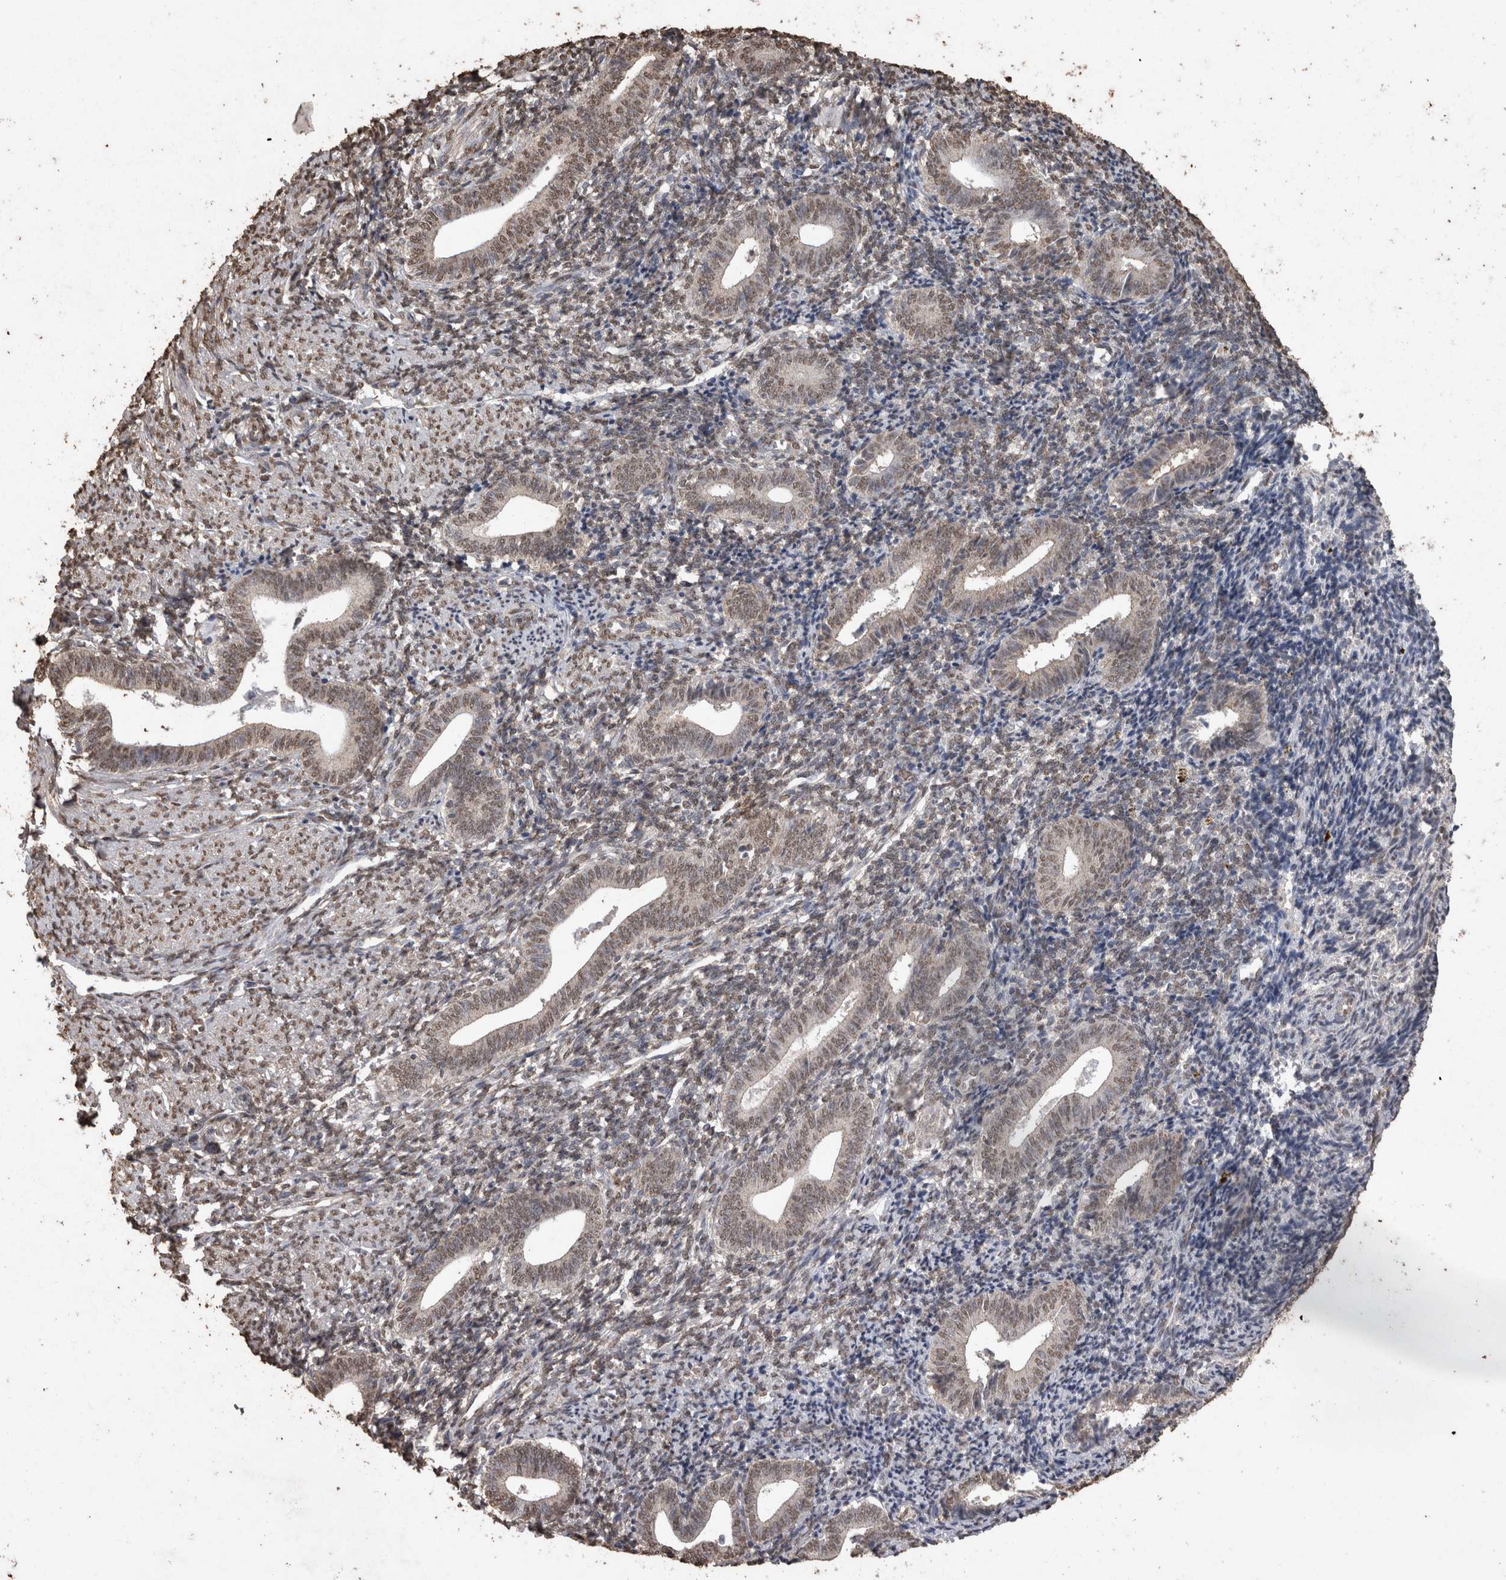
{"staining": {"intensity": "weak", "quantity": "25%-75%", "location": "nuclear"}, "tissue": "endometrium", "cell_type": "Cells in endometrial stroma", "image_type": "normal", "snomed": [{"axis": "morphology", "description": "Normal tissue, NOS"}, {"axis": "topography", "description": "Uterus"}, {"axis": "topography", "description": "Endometrium"}], "caption": "DAB immunohistochemical staining of unremarkable human endometrium shows weak nuclear protein staining in about 25%-75% of cells in endometrial stroma. (IHC, brightfield microscopy, high magnification).", "gene": "SMAD7", "patient": {"sex": "female", "age": 33}}